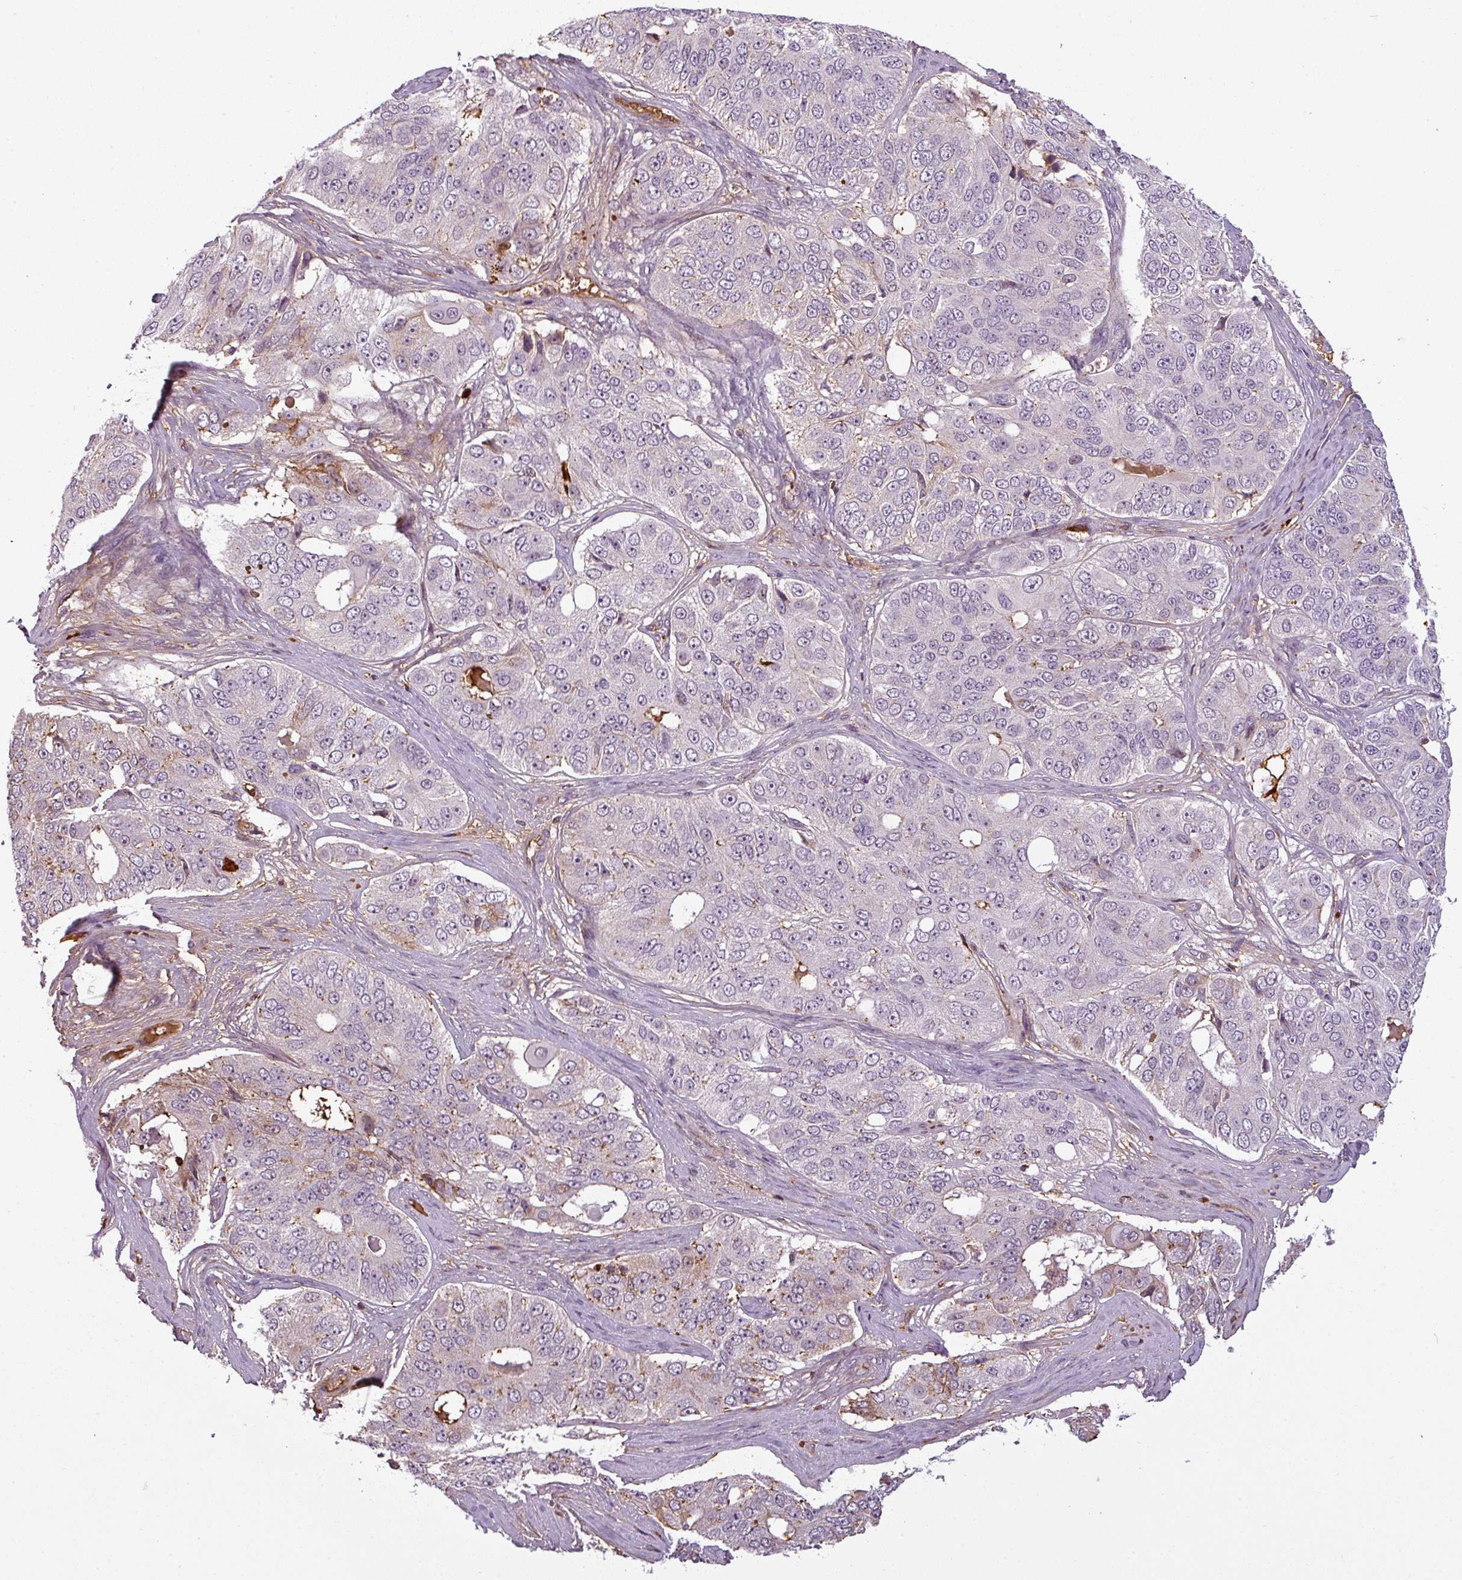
{"staining": {"intensity": "moderate", "quantity": "<25%", "location": "cytoplasmic/membranous"}, "tissue": "ovarian cancer", "cell_type": "Tumor cells", "image_type": "cancer", "snomed": [{"axis": "morphology", "description": "Carcinoma, endometroid"}, {"axis": "topography", "description": "Ovary"}], "caption": "Immunohistochemistry (IHC) staining of ovarian cancer, which shows low levels of moderate cytoplasmic/membranous positivity in approximately <25% of tumor cells indicating moderate cytoplasmic/membranous protein positivity. The staining was performed using DAB (brown) for protein detection and nuclei were counterstained in hematoxylin (blue).", "gene": "APOC1", "patient": {"sex": "female", "age": 51}}